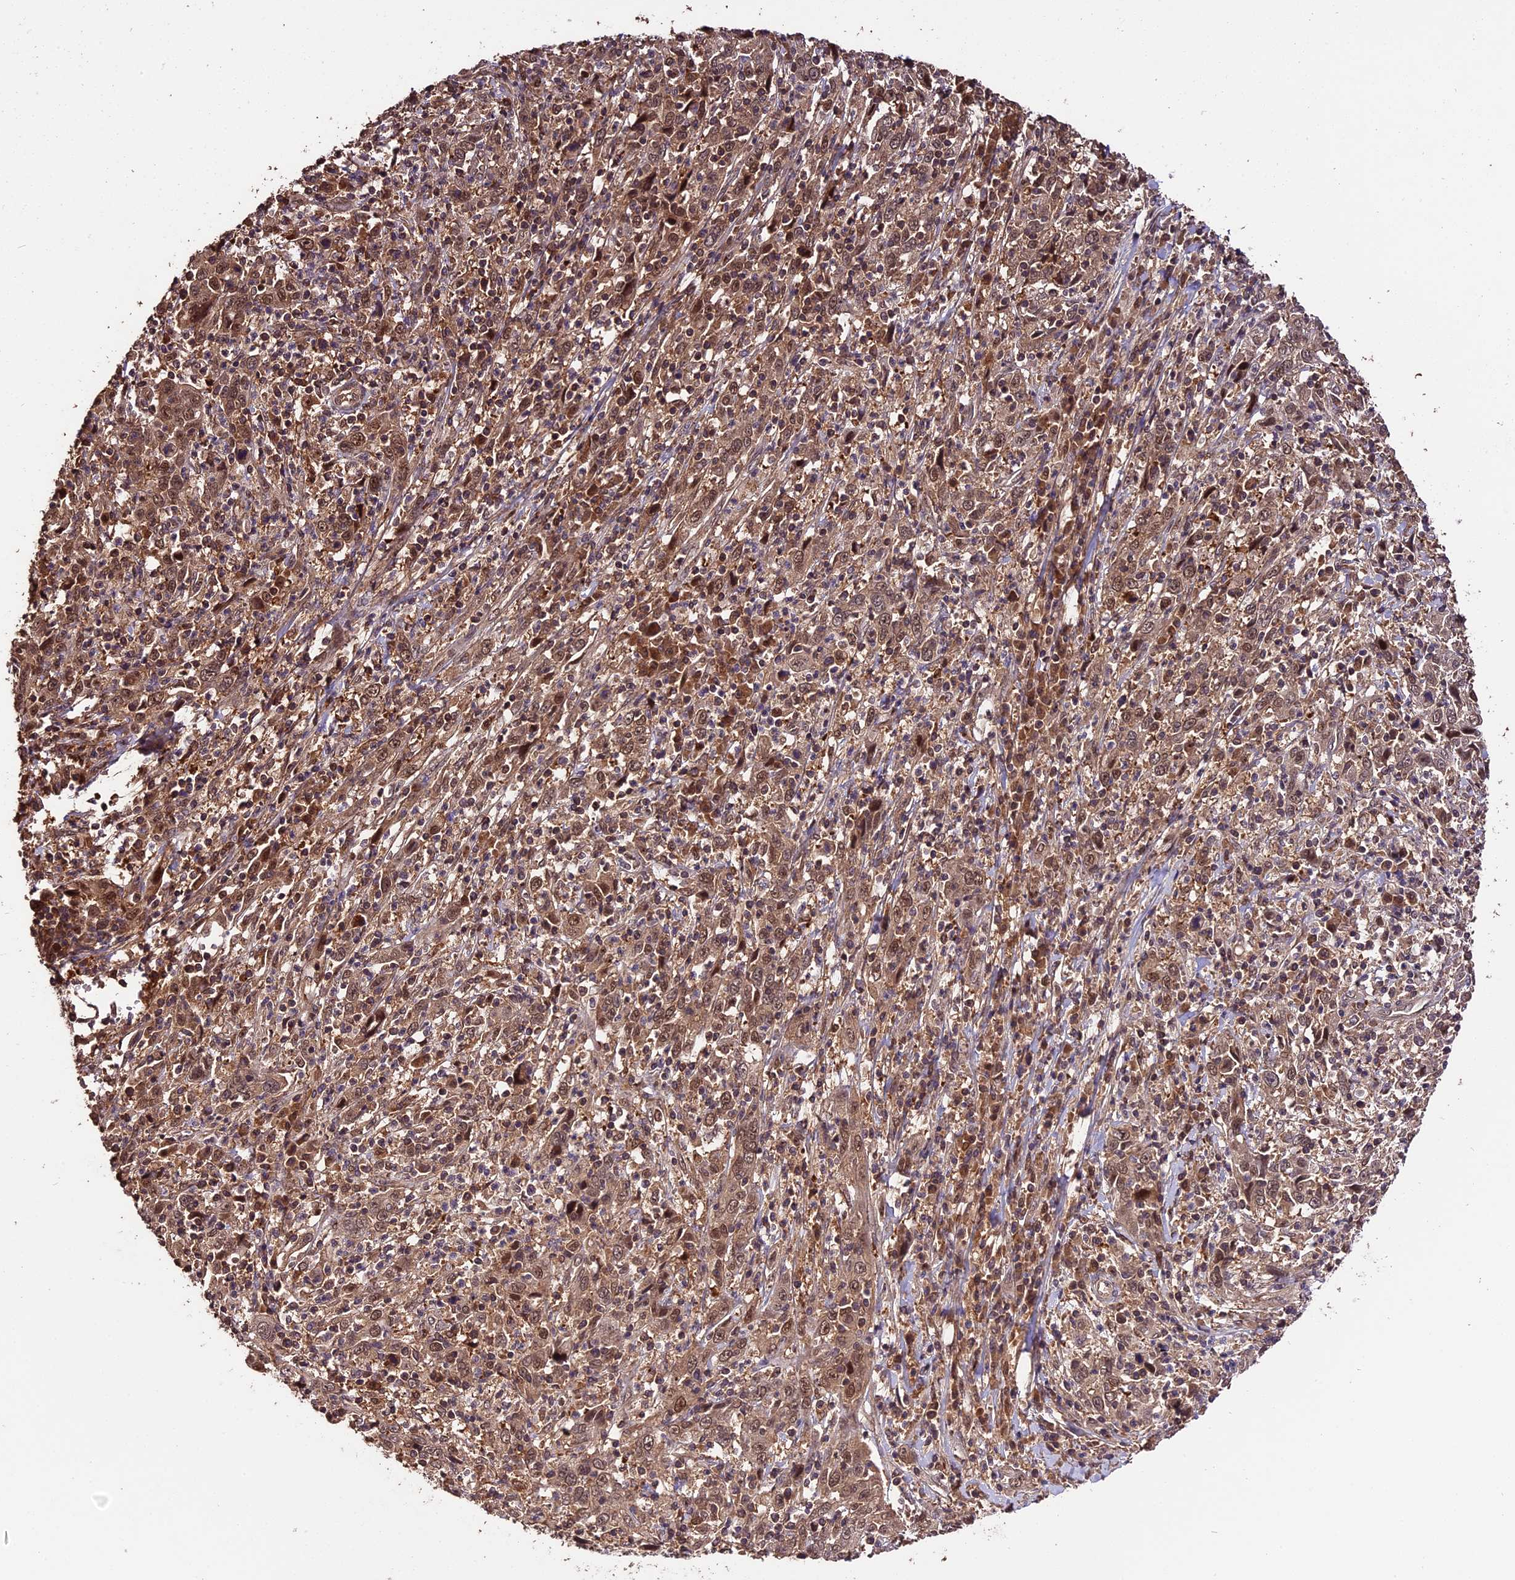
{"staining": {"intensity": "moderate", "quantity": ">75%", "location": "cytoplasmic/membranous,nuclear"}, "tissue": "cervical cancer", "cell_type": "Tumor cells", "image_type": "cancer", "snomed": [{"axis": "morphology", "description": "Squamous cell carcinoma, NOS"}, {"axis": "topography", "description": "Cervix"}], "caption": "Protein staining of cervical squamous cell carcinoma tissue exhibits moderate cytoplasmic/membranous and nuclear expression in approximately >75% of tumor cells.", "gene": "TRMT1", "patient": {"sex": "female", "age": 46}}